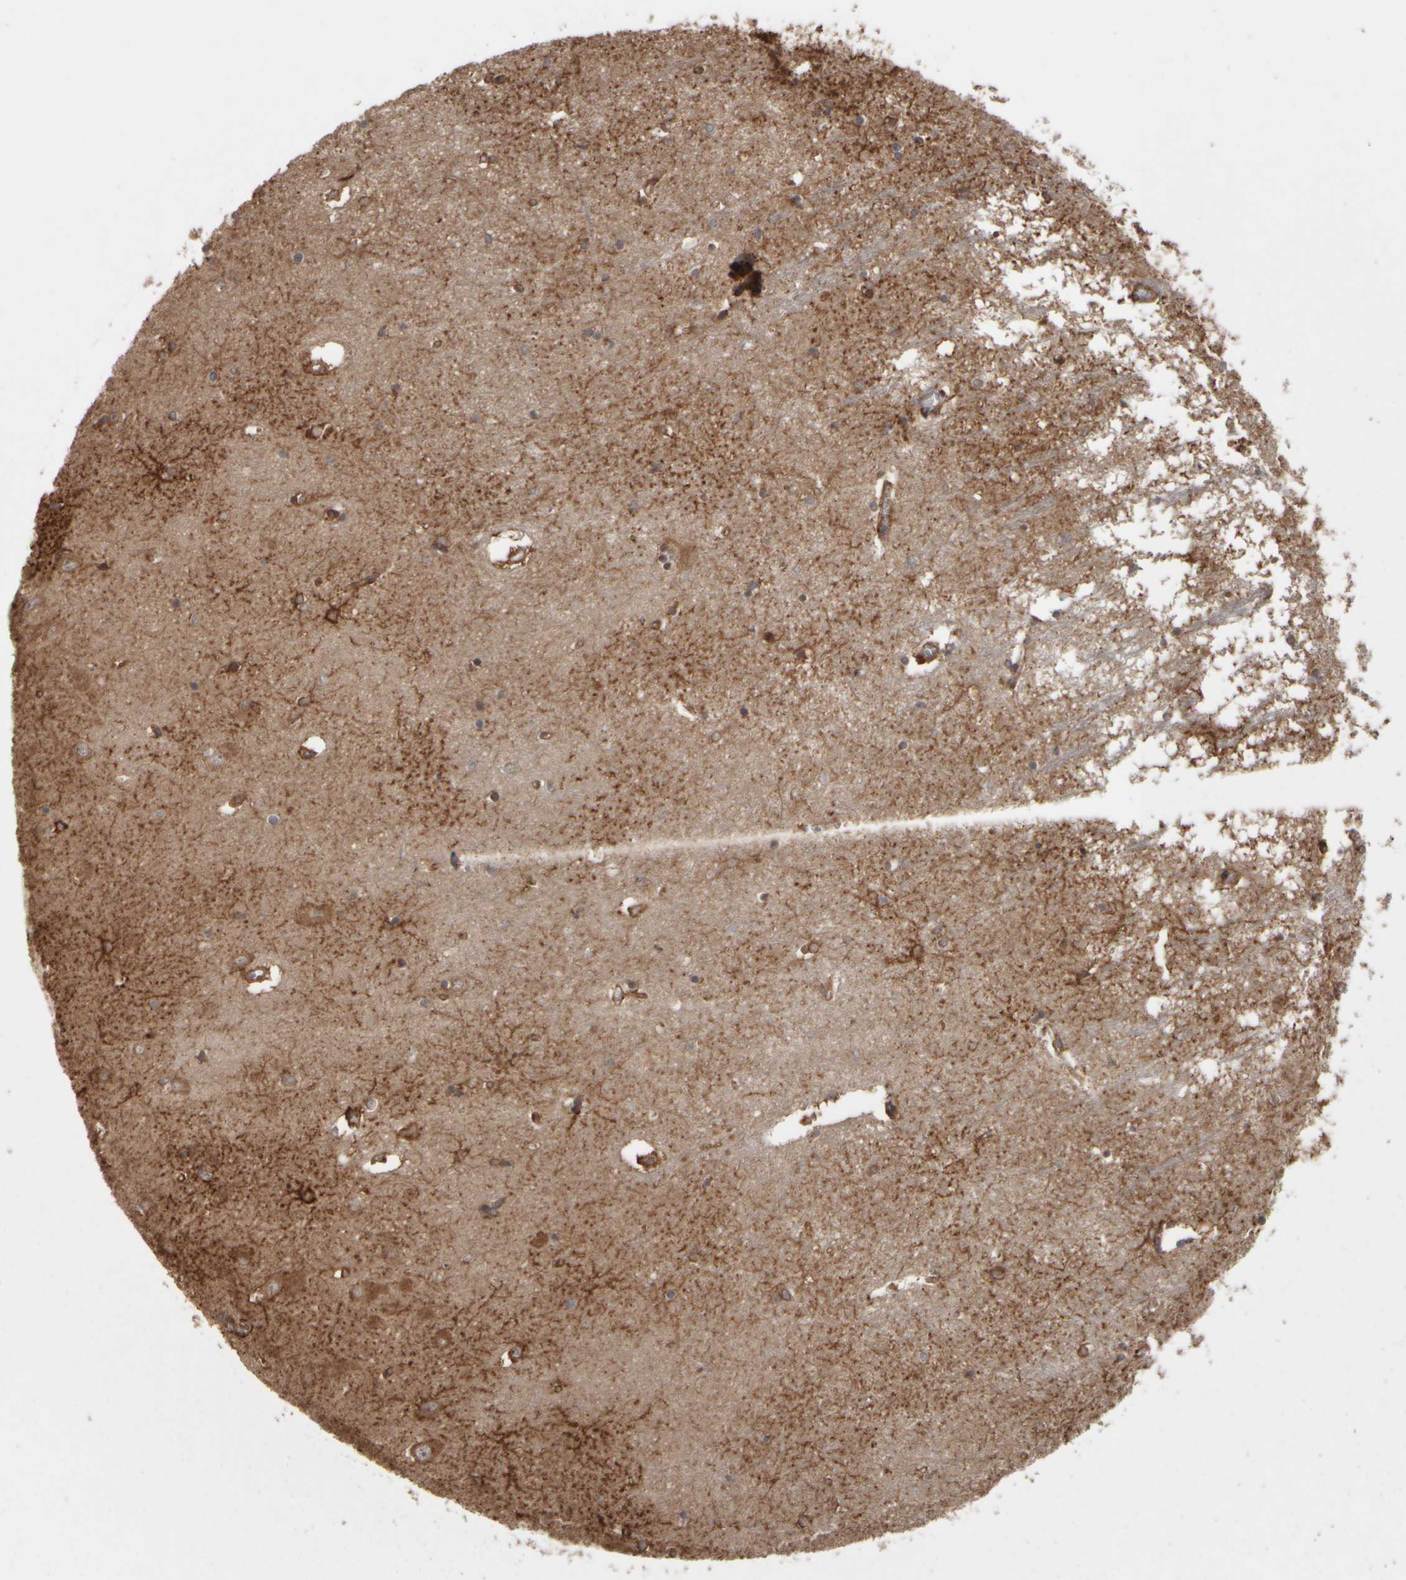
{"staining": {"intensity": "moderate", "quantity": ">75%", "location": "cytoplasmic/membranous"}, "tissue": "hippocampus", "cell_type": "Glial cells", "image_type": "normal", "snomed": [{"axis": "morphology", "description": "Normal tissue, NOS"}, {"axis": "topography", "description": "Hippocampus"}], "caption": "Immunohistochemistry (DAB (3,3'-diaminobenzidine)) staining of normal hippocampus shows moderate cytoplasmic/membranous protein staining in about >75% of glial cells.", "gene": "AGBL3", "patient": {"sex": "male", "age": 70}}